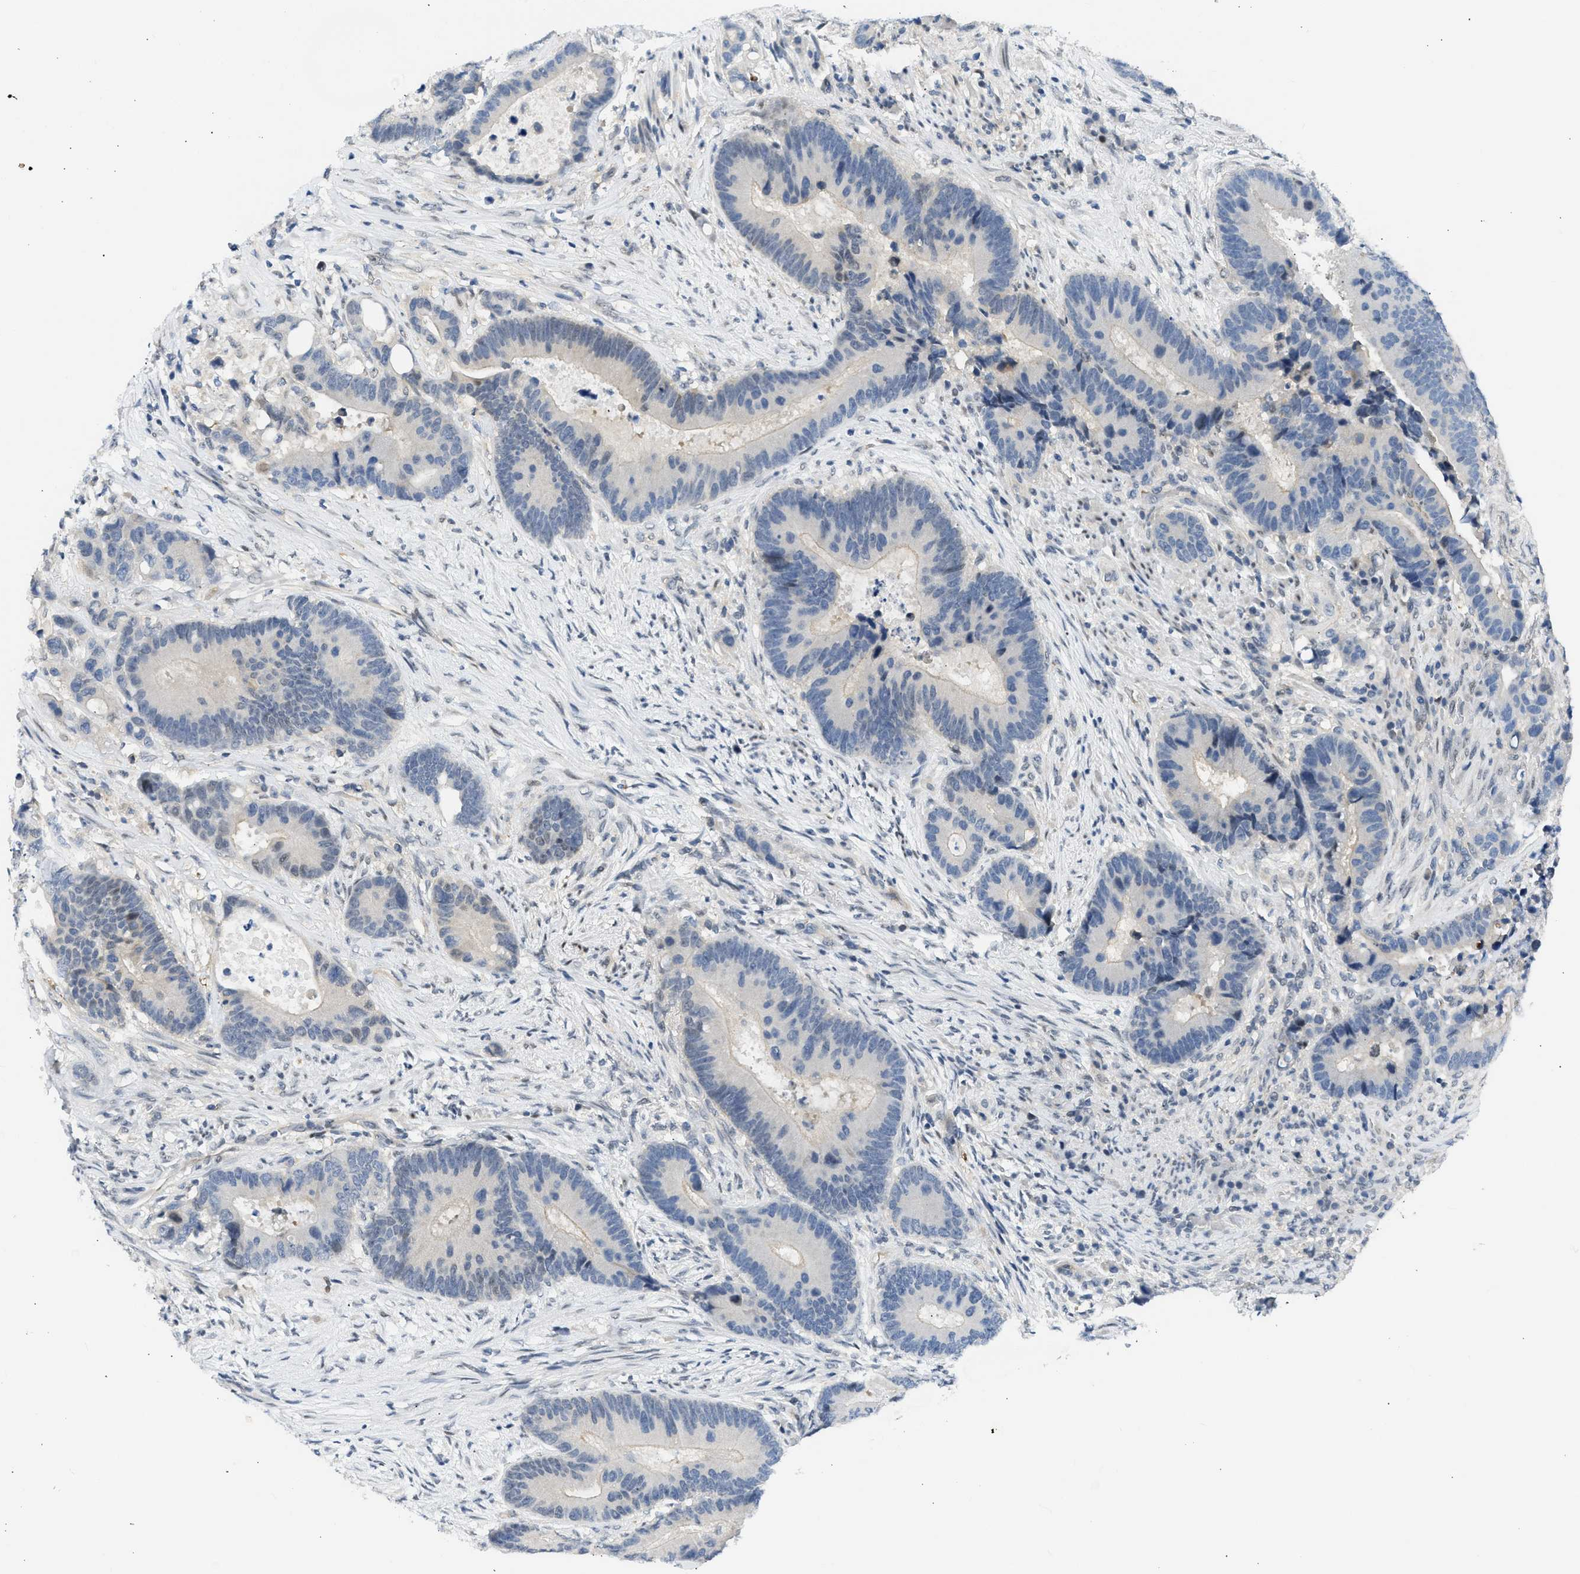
{"staining": {"intensity": "negative", "quantity": "none", "location": "none"}, "tissue": "colorectal cancer", "cell_type": "Tumor cells", "image_type": "cancer", "snomed": [{"axis": "morphology", "description": "Adenocarcinoma, NOS"}, {"axis": "topography", "description": "Rectum"}], "caption": "A micrograph of colorectal cancer (adenocarcinoma) stained for a protein reveals no brown staining in tumor cells.", "gene": "OLIG3", "patient": {"sex": "female", "age": 89}}